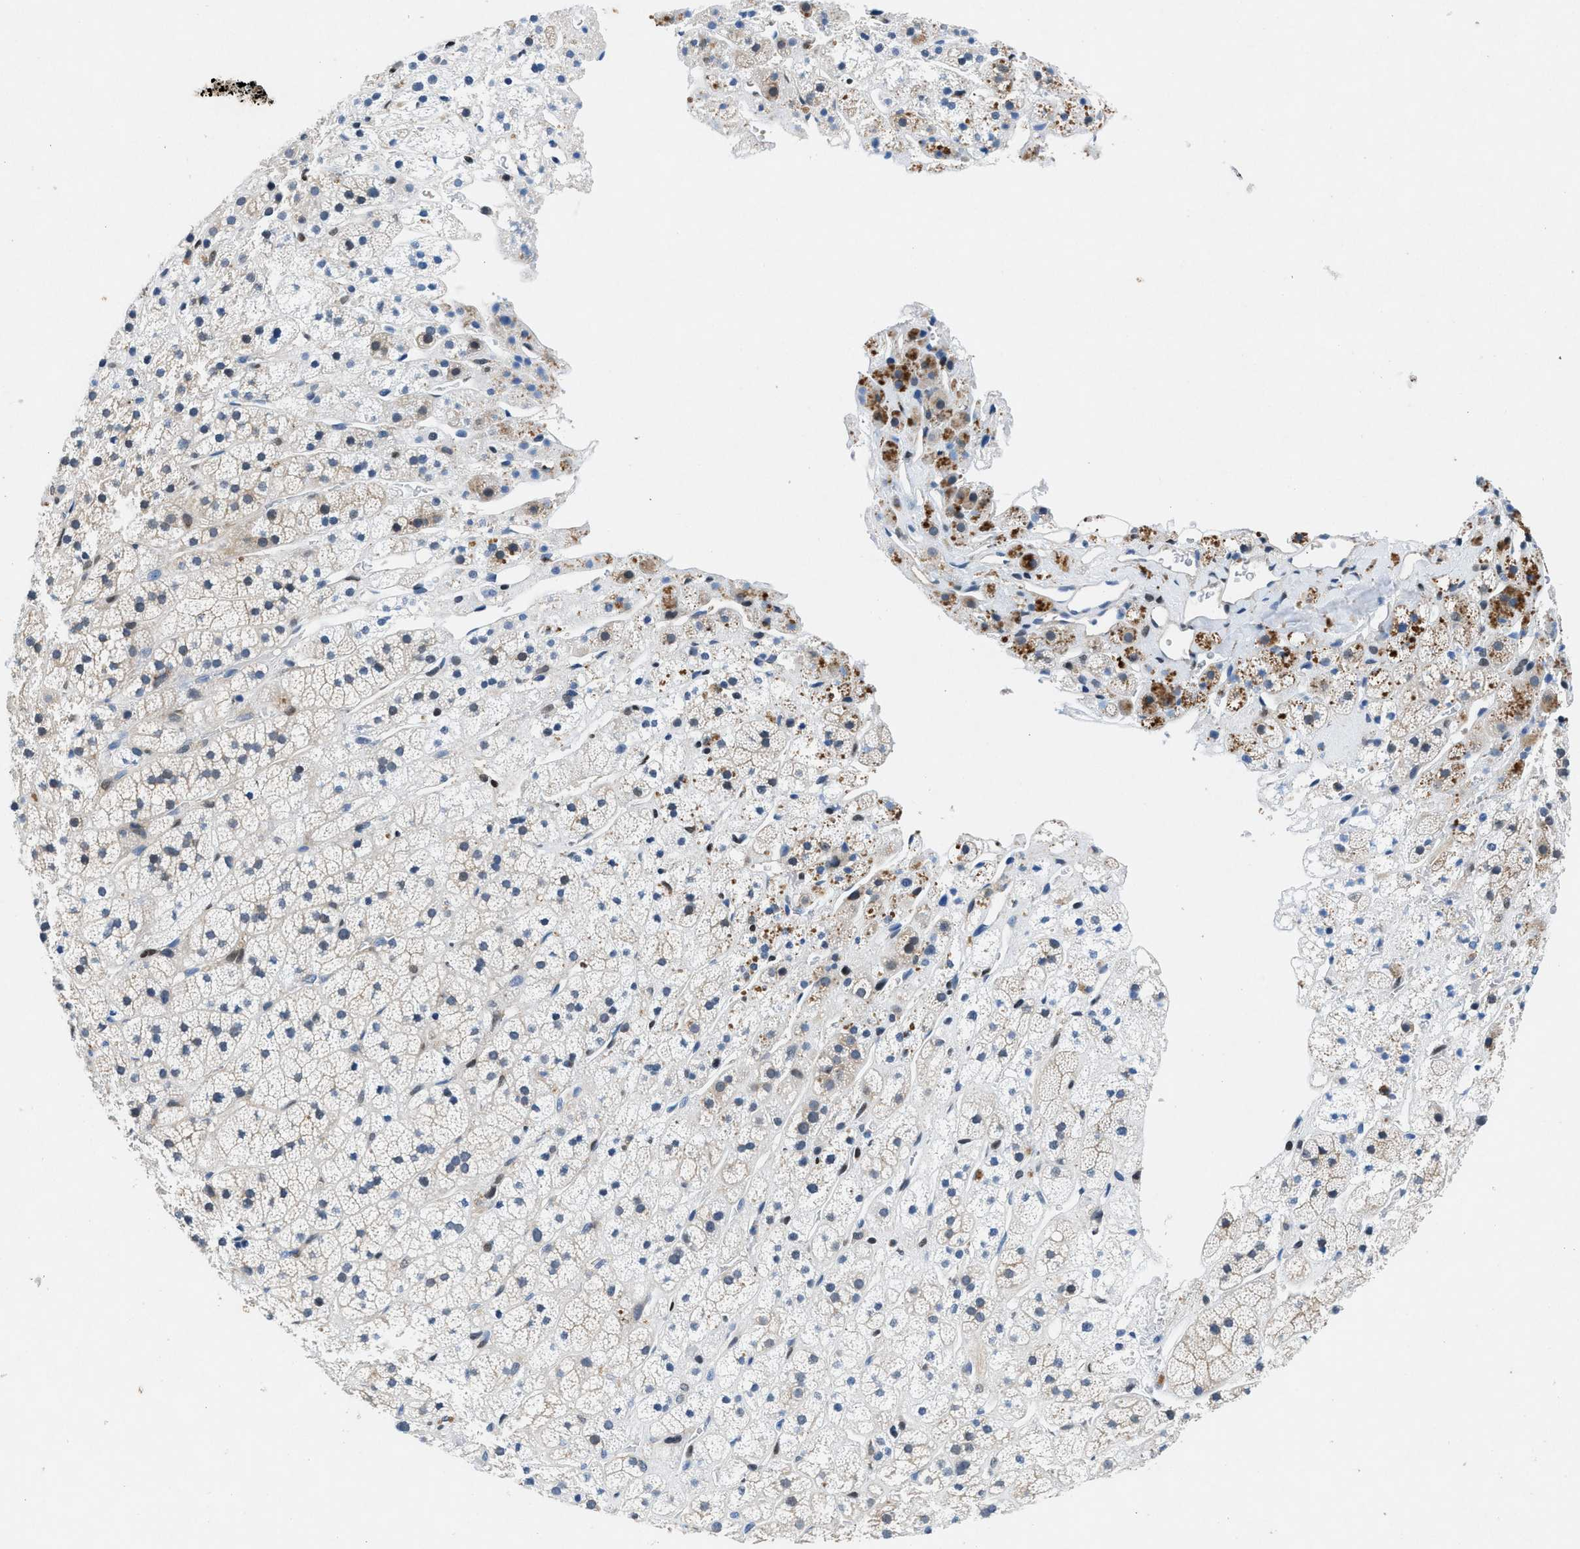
{"staining": {"intensity": "weak", "quantity": "<25%", "location": "cytoplasmic/membranous"}, "tissue": "adrenal gland", "cell_type": "Glandular cells", "image_type": "normal", "snomed": [{"axis": "morphology", "description": "Normal tissue, NOS"}, {"axis": "topography", "description": "Adrenal gland"}], "caption": "Immunohistochemistry photomicrograph of unremarkable adrenal gland: human adrenal gland stained with DAB (3,3'-diaminobenzidine) displays no significant protein positivity in glandular cells.", "gene": "COPS2", "patient": {"sex": "male", "age": 56}}